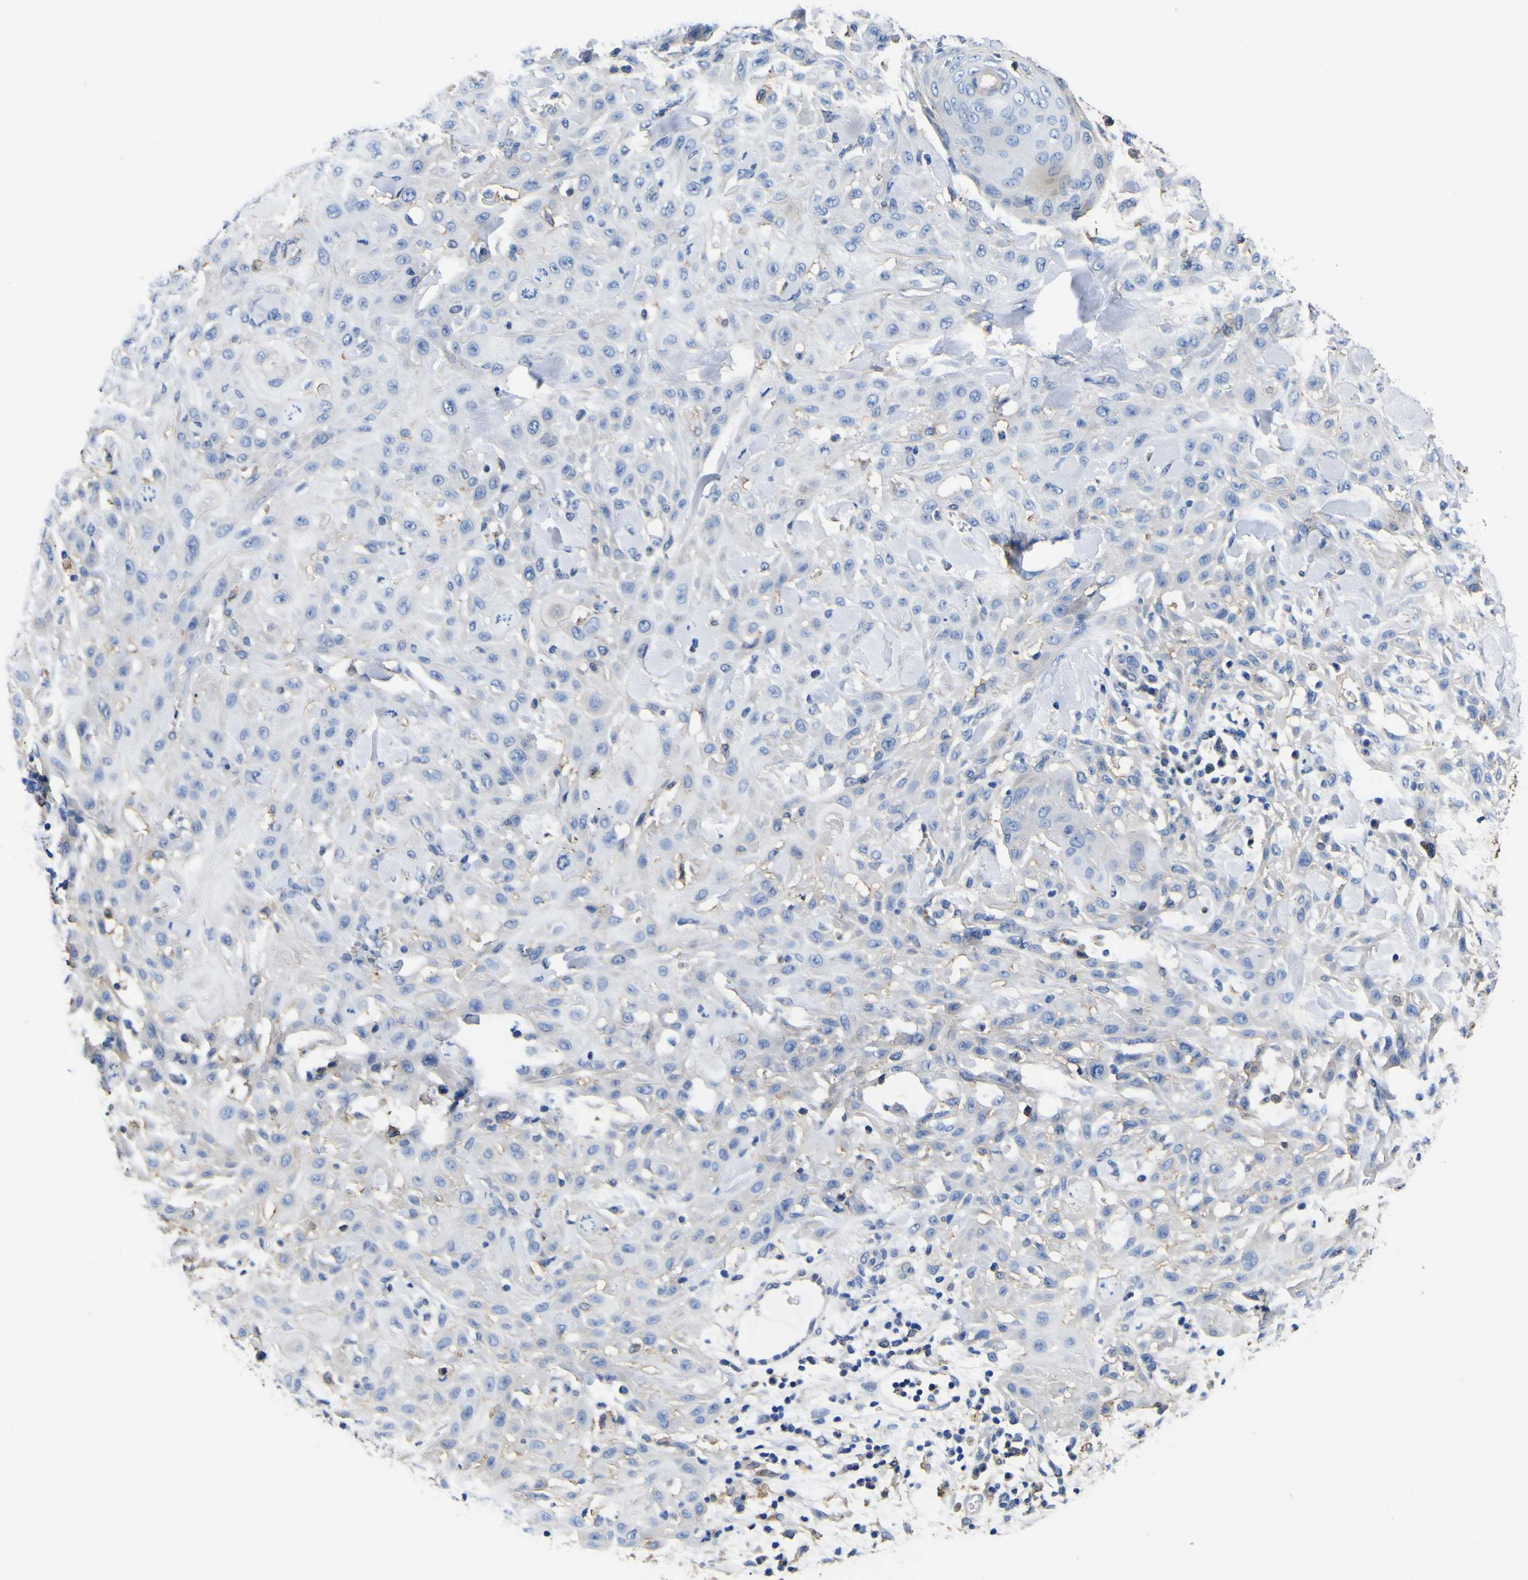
{"staining": {"intensity": "negative", "quantity": "none", "location": "none"}, "tissue": "skin cancer", "cell_type": "Tumor cells", "image_type": "cancer", "snomed": [{"axis": "morphology", "description": "Squamous cell carcinoma, NOS"}, {"axis": "topography", "description": "Skin"}], "caption": "The IHC micrograph has no significant positivity in tumor cells of skin cancer (squamous cell carcinoma) tissue. The staining was performed using DAB to visualize the protein expression in brown, while the nuclei were stained in blue with hematoxylin (Magnification: 20x).", "gene": "PXDN", "patient": {"sex": "male", "age": 24}}